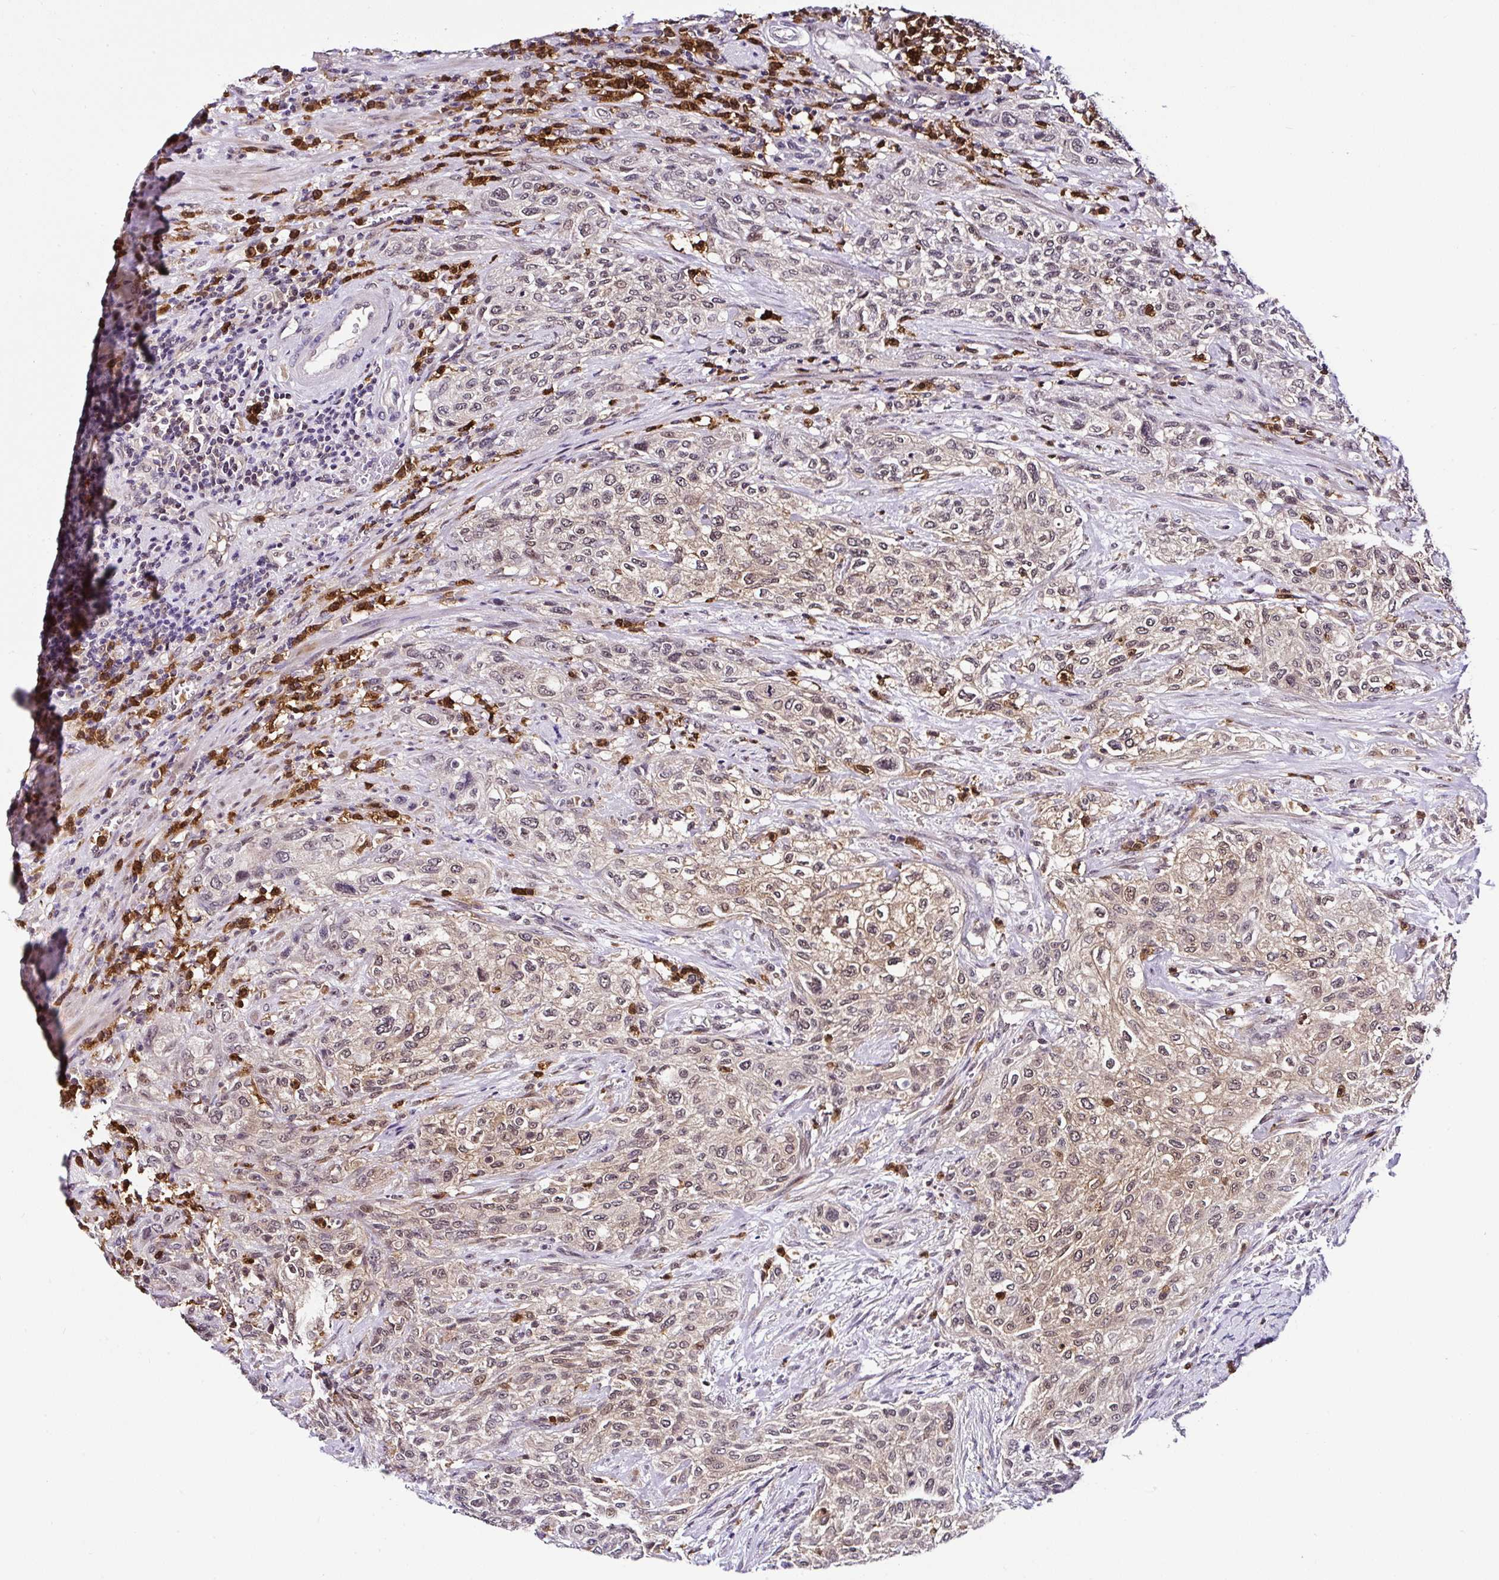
{"staining": {"intensity": "weak", "quantity": ">75%", "location": "cytoplasmic/membranous,nuclear"}, "tissue": "urothelial cancer", "cell_type": "Tumor cells", "image_type": "cancer", "snomed": [{"axis": "morphology", "description": "Normal tissue, NOS"}, {"axis": "morphology", "description": "Urothelial carcinoma, NOS"}, {"axis": "topography", "description": "Urinary bladder"}, {"axis": "topography", "description": "Peripheral nerve tissue"}], "caption": "High-magnification brightfield microscopy of transitional cell carcinoma stained with DAB (brown) and counterstained with hematoxylin (blue). tumor cells exhibit weak cytoplasmic/membranous and nuclear positivity is seen in approximately>75% of cells.", "gene": "PIN4", "patient": {"sex": "male", "age": 35}}